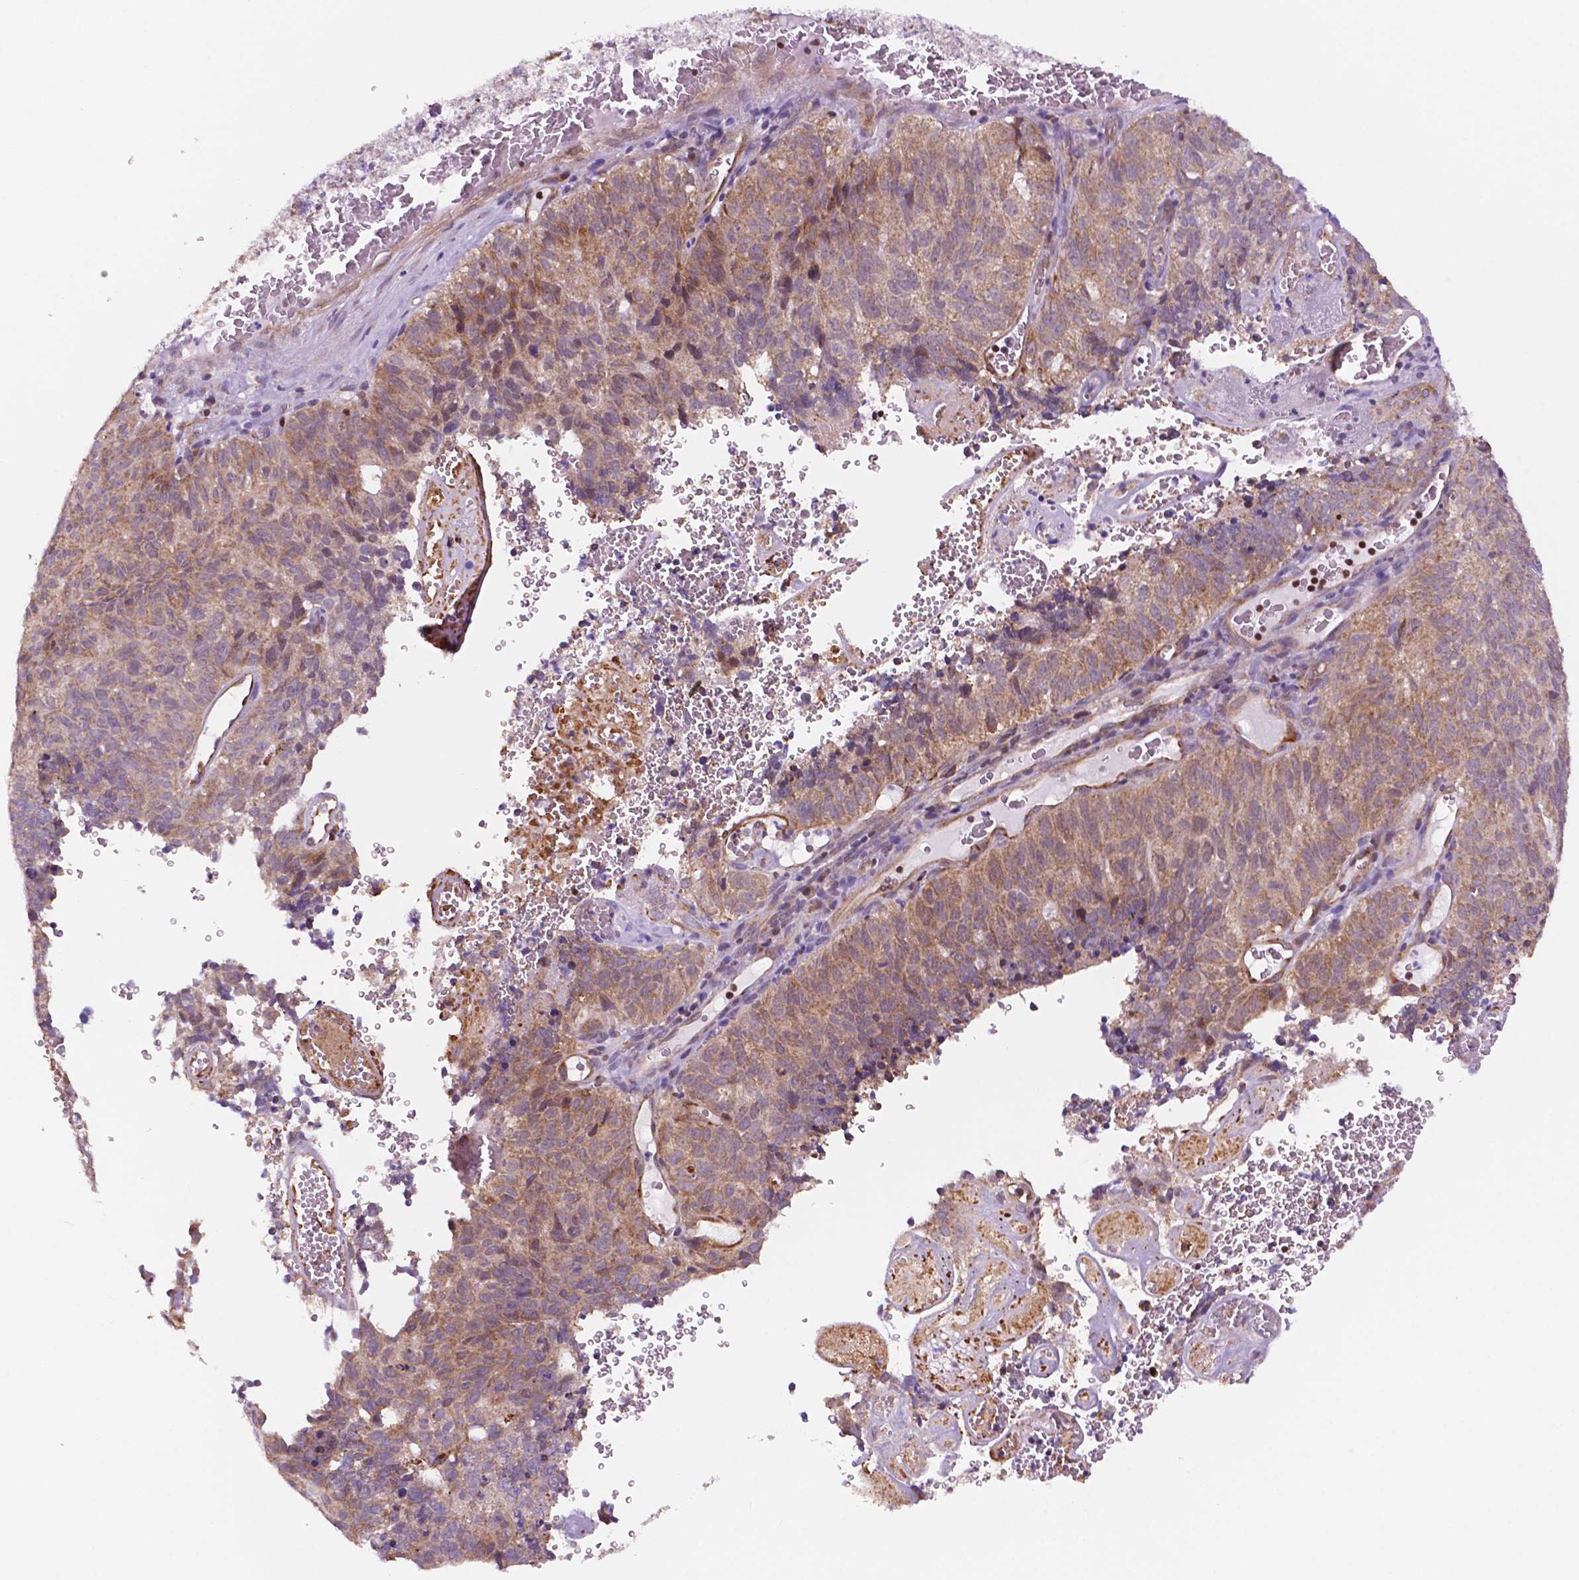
{"staining": {"intensity": "moderate", "quantity": ">75%", "location": "cytoplasmic/membranous"}, "tissue": "cervical cancer", "cell_type": "Tumor cells", "image_type": "cancer", "snomed": [{"axis": "morphology", "description": "Adenocarcinoma, NOS"}, {"axis": "topography", "description": "Cervix"}], "caption": "Protein expression analysis of human adenocarcinoma (cervical) reveals moderate cytoplasmic/membranous positivity in about >75% of tumor cells.", "gene": "GEMIN4", "patient": {"sex": "female", "age": 38}}